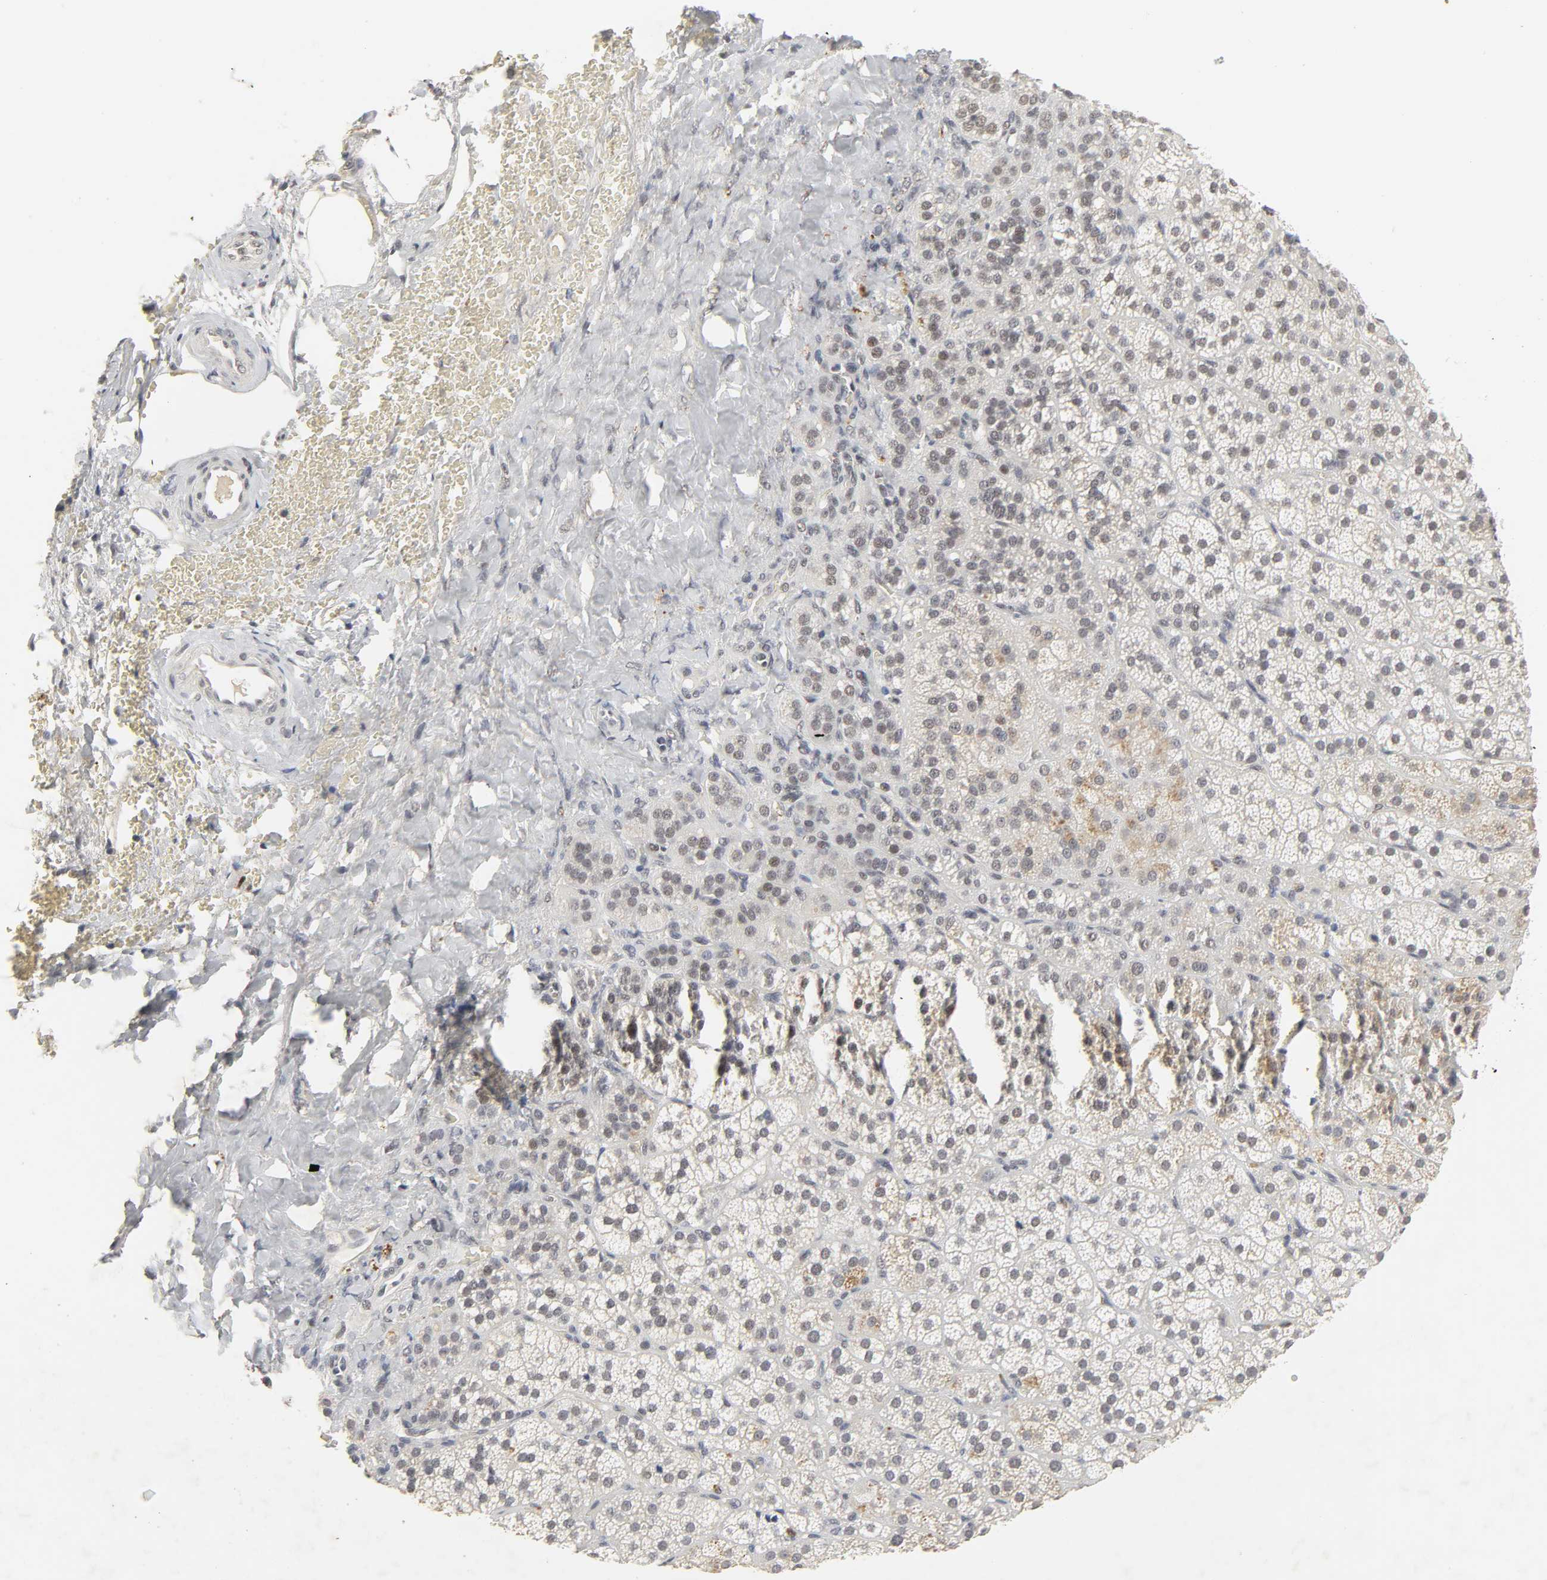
{"staining": {"intensity": "moderate", "quantity": ">75%", "location": "nuclear"}, "tissue": "adrenal gland", "cell_type": "Glandular cells", "image_type": "normal", "snomed": [{"axis": "morphology", "description": "Normal tissue, NOS"}, {"axis": "topography", "description": "Adrenal gland"}], "caption": "Unremarkable adrenal gland reveals moderate nuclear positivity in approximately >75% of glandular cells, visualized by immunohistochemistry. (DAB = brown stain, brightfield microscopy at high magnification).", "gene": "NCOA6", "patient": {"sex": "female", "age": 71}}